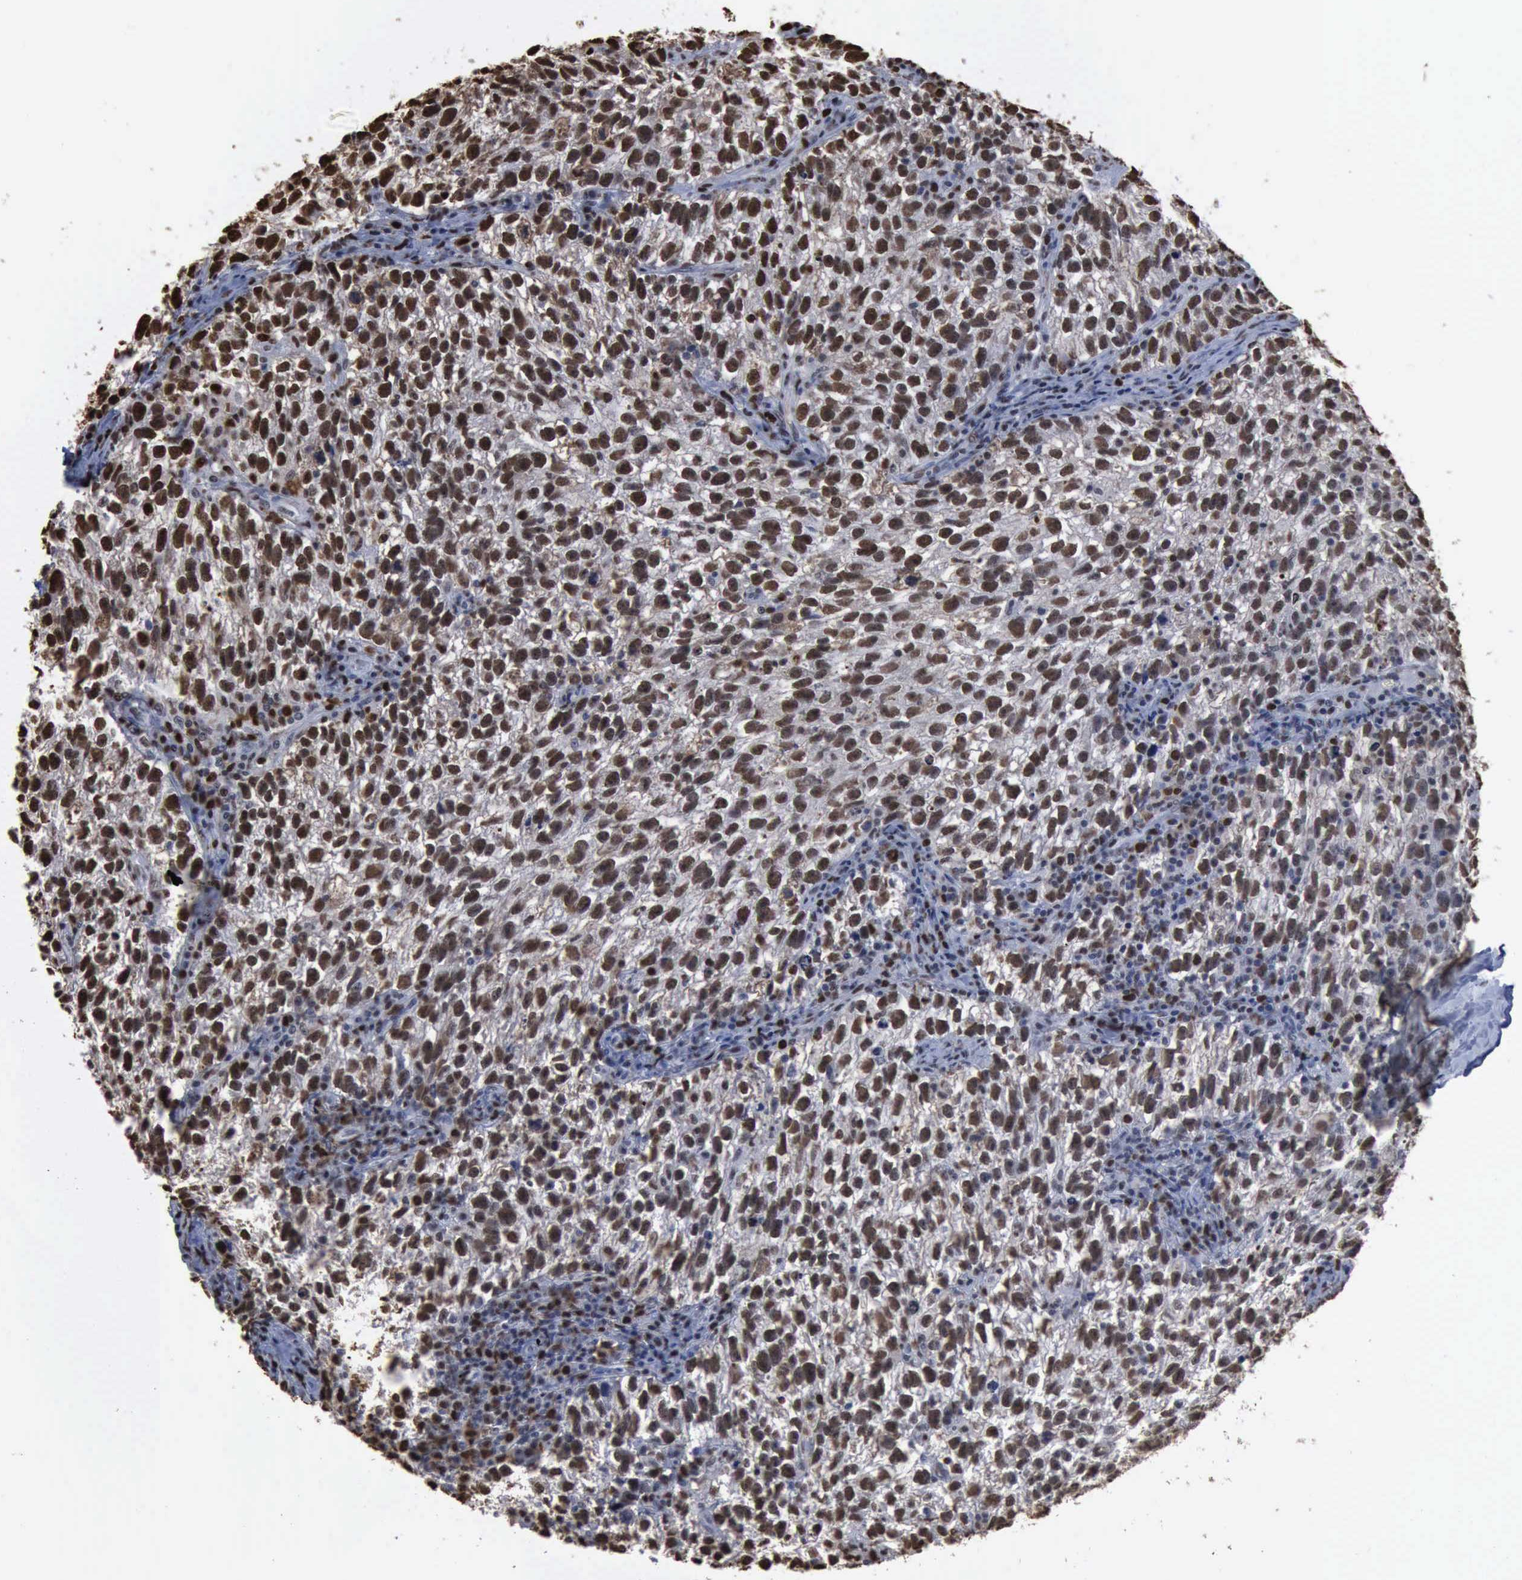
{"staining": {"intensity": "moderate", "quantity": ">75%", "location": "nuclear"}, "tissue": "testis cancer", "cell_type": "Tumor cells", "image_type": "cancer", "snomed": [{"axis": "morphology", "description": "Seminoma, NOS"}, {"axis": "topography", "description": "Testis"}], "caption": "Protein expression analysis of human testis seminoma reveals moderate nuclear staining in about >75% of tumor cells. The staining was performed using DAB, with brown indicating positive protein expression. Nuclei are stained blue with hematoxylin.", "gene": "PCNA", "patient": {"sex": "male", "age": 38}}